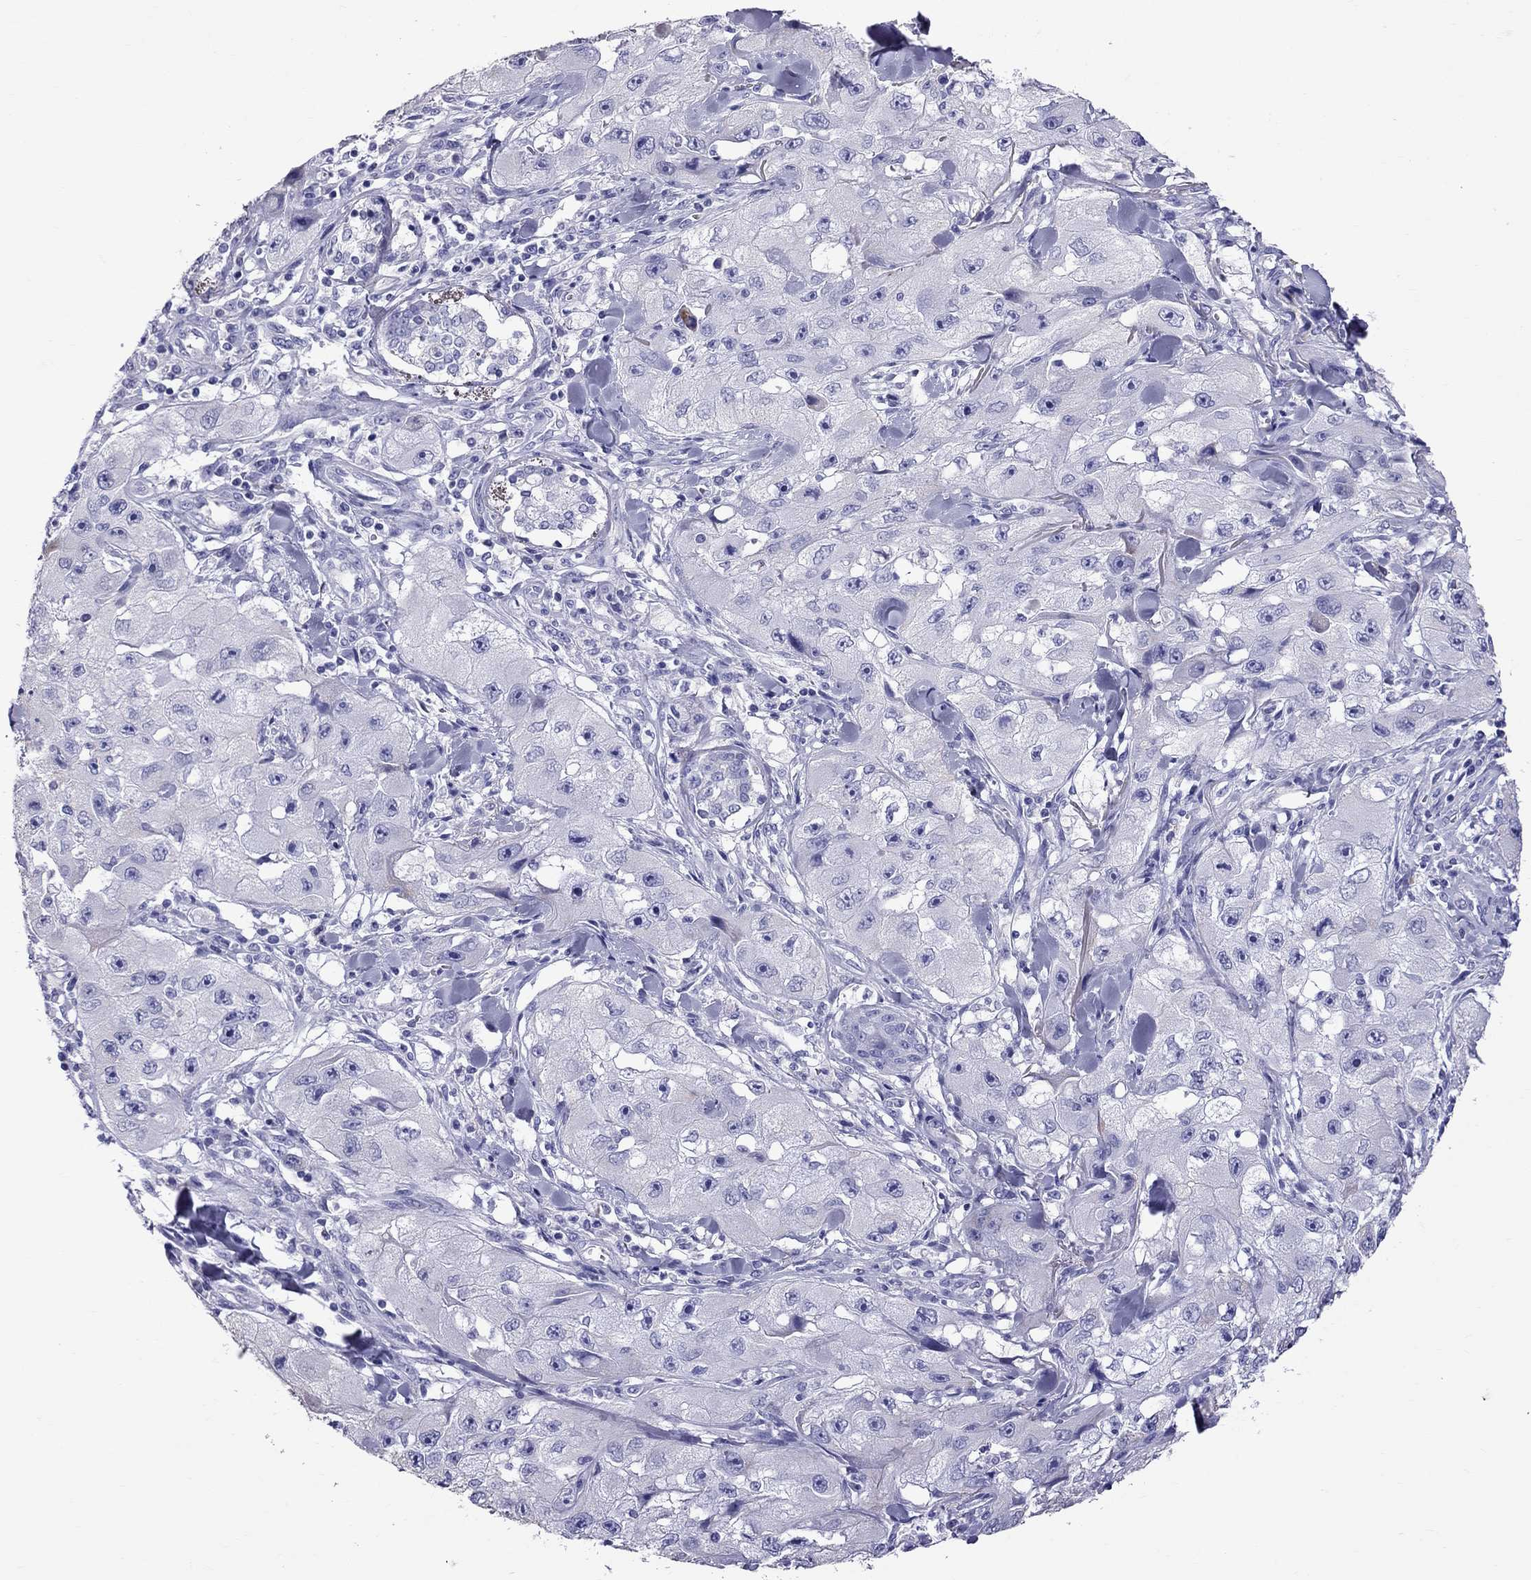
{"staining": {"intensity": "negative", "quantity": "none", "location": "none"}, "tissue": "skin cancer", "cell_type": "Tumor cells", "image_type": "cancer", "snomed": [{"axis": "morphology", "description": "Squamous cell carcinoma, NOS"}, {"axis": "topography", "description": "Skin"}, {"axis": "topography", "description": "Subcutis"}], "caption": "This is a image of immunohistochemistry staining of skin cancer, which shows no expression in tumor cells.", "gene": "TTLL13", "patient": {"sex": "male", "age": 73}}